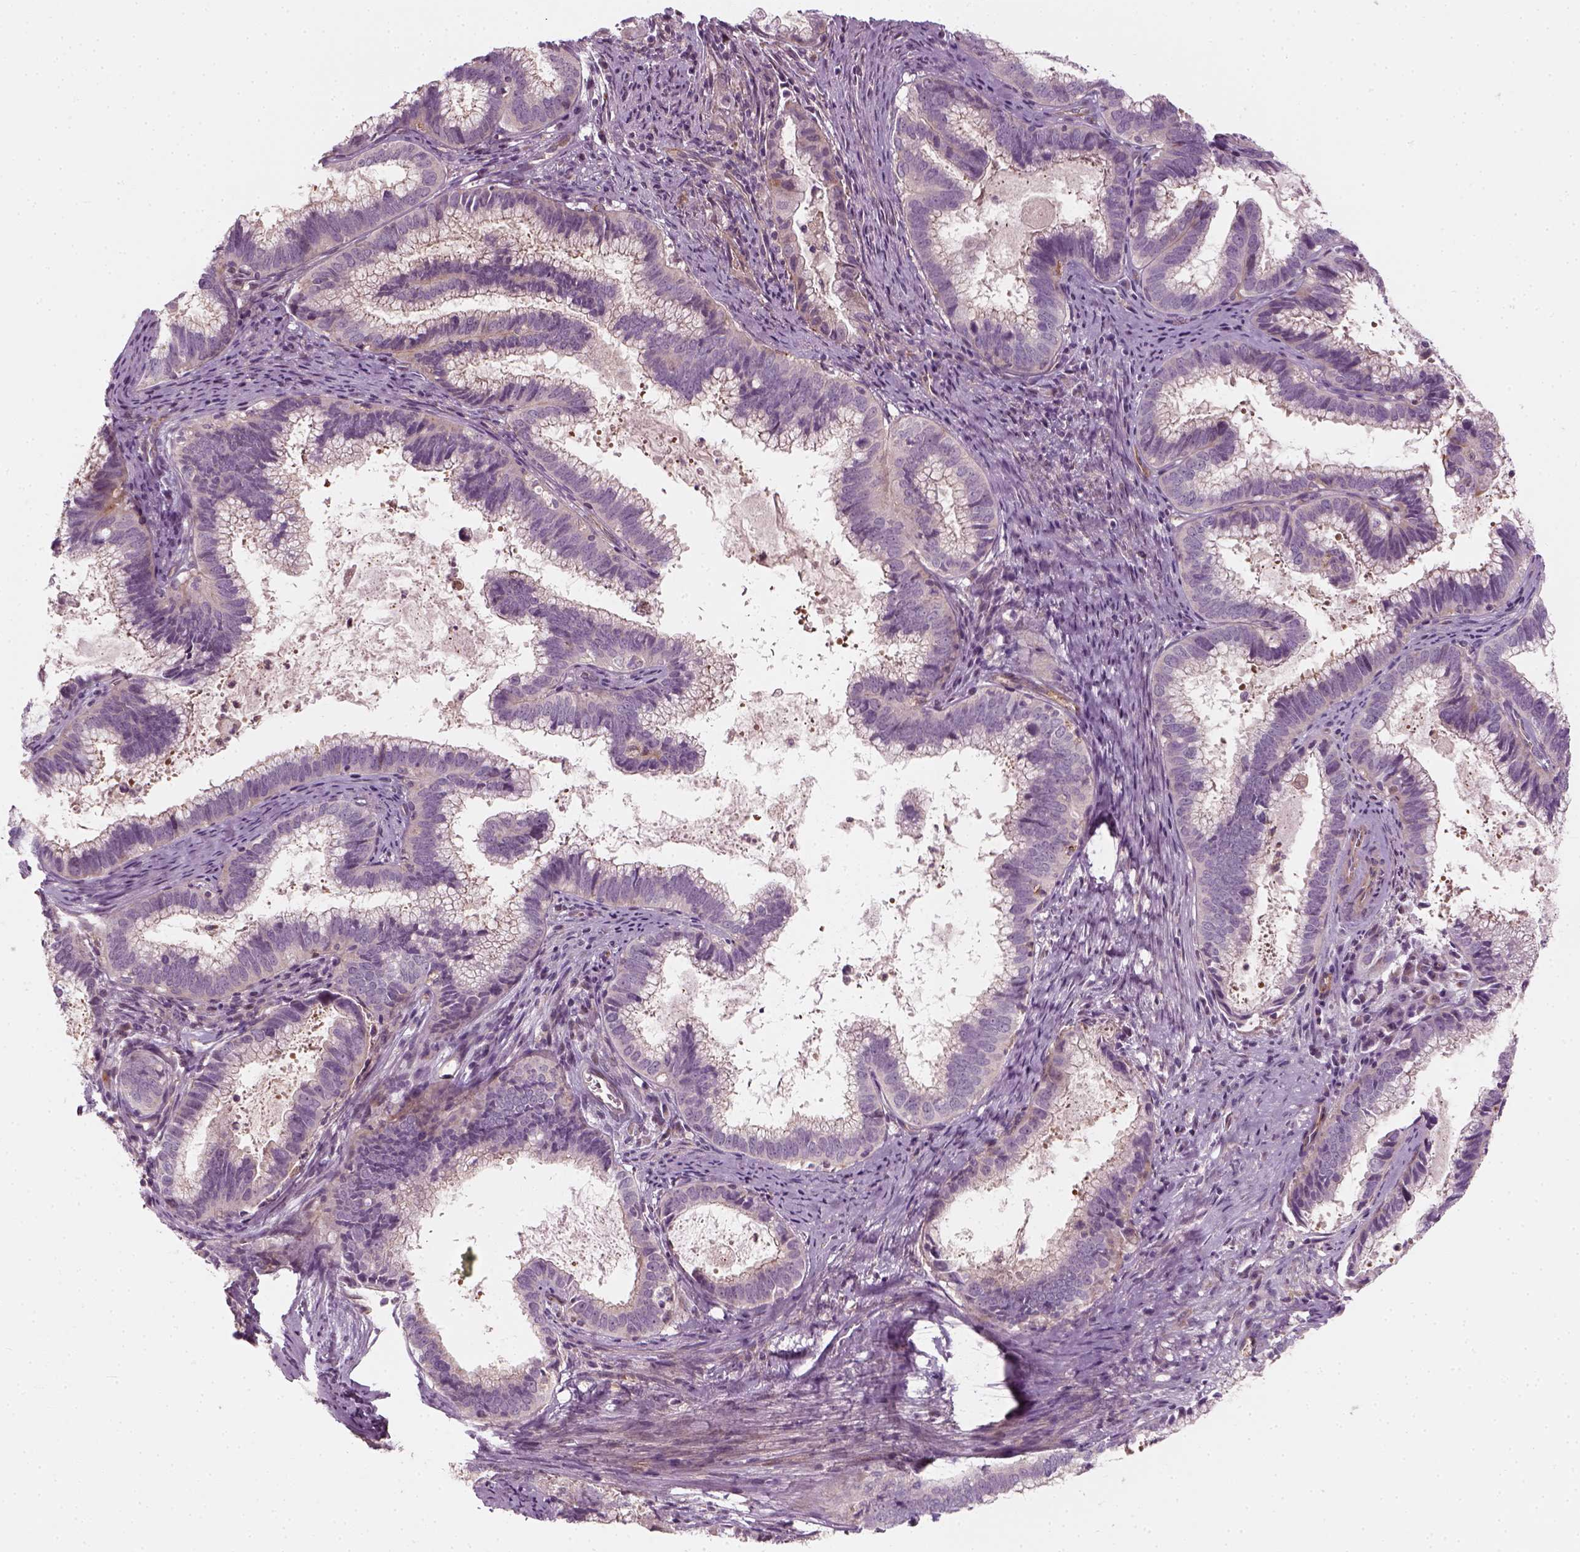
{"staining": {"intensity": "negative", "quantity": "none", "location": "none"}, "tissue": "cervical cancer", "cell_type": "Tumor cells", "image_type": "cancer", "snomed": [{"axis": "morphology", "description": "Adenocarcinoma, NOS"}, {"axis": "topography", "description": "Cervix"}], "caption": "Immunohistochemistry photomicrograph of neoplastic tissue: human adenocarcinoma (cervical) stained with DAB demonstrates no significant protein expression in tumor cells.", "gene": "DNASE1L1", "patient": {"sex": "female", "age": 61}}